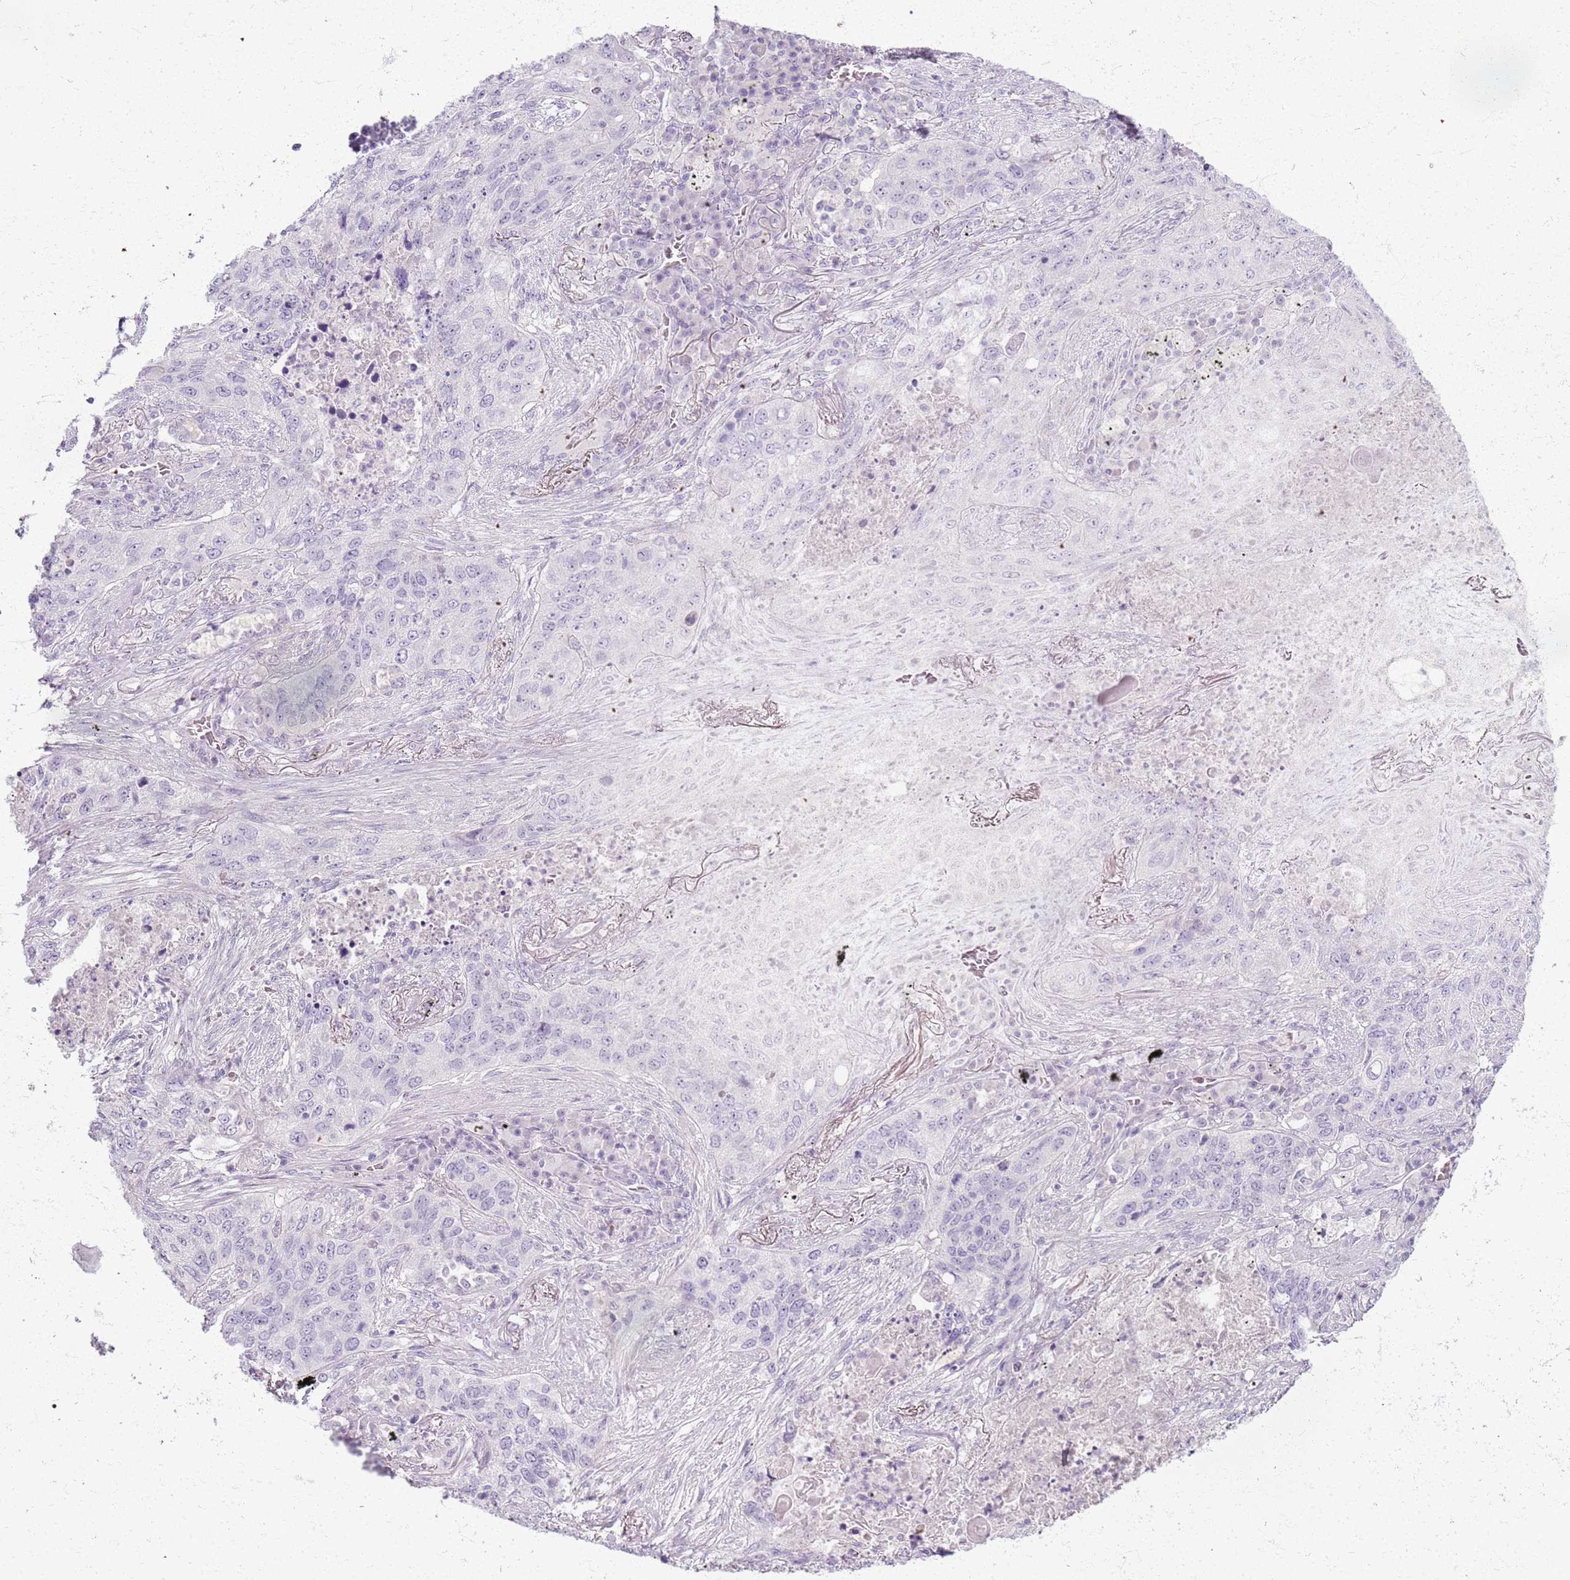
{"staining": {"intensity": "negative", "quantity": "none", "location": "none"}, "tissue": "lung cancer", "cell_type": "Tumor cells", "image_type": "cancer", "snomed": [{"axis": "morphology", "description": "Squamous cell carcinoma, NOS"}, {"axis": "topography", "description": "Lung"}], "caption": "Tumor cells are negative for brown protein staining in squamous cell carcinoma (lung).", "gene": "CSRP3", "patient": {"sex": "female", "age": 63}}